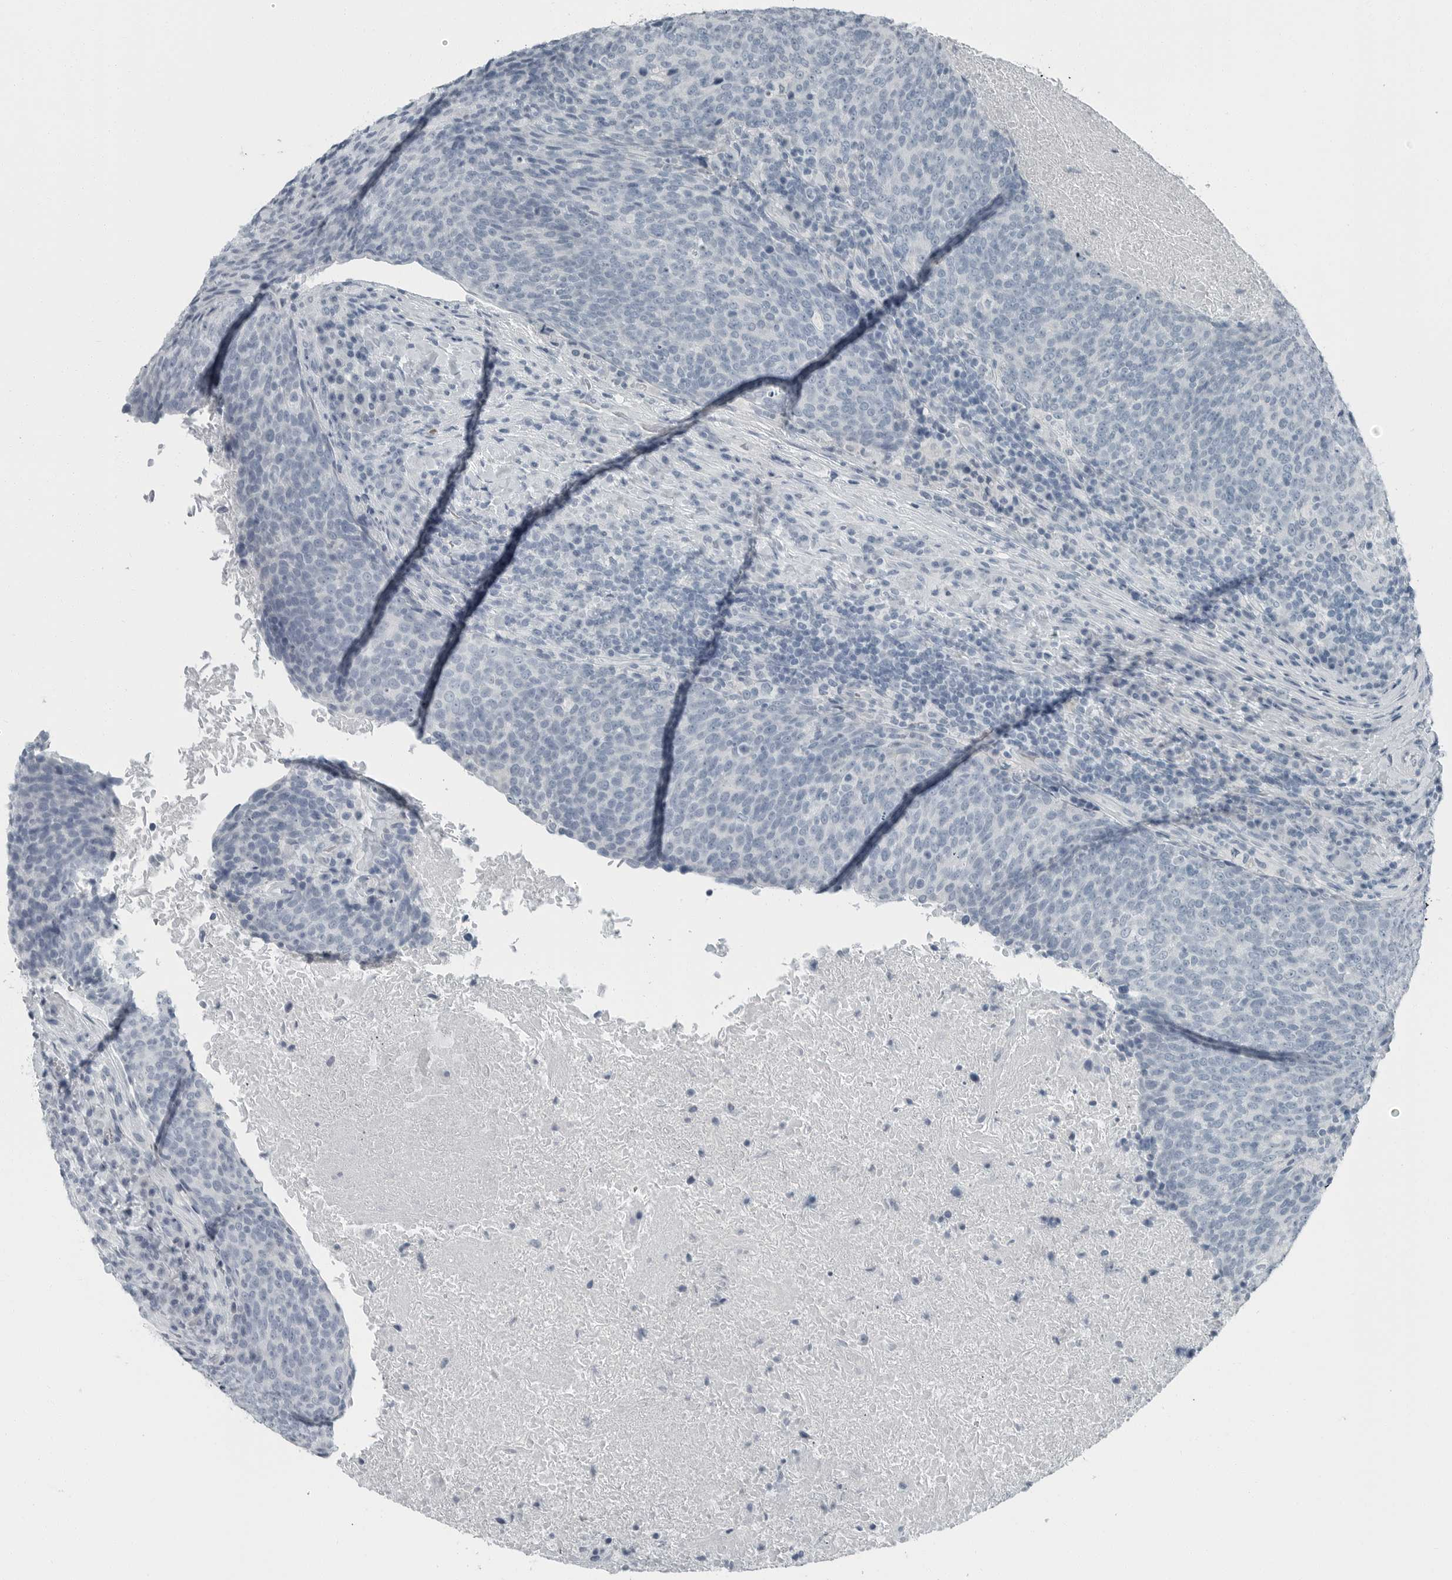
{"staining": {"intensity": "negative", "quantity": "none", "location": "none"}, "tissue": "head and neck cancer", "cell_type": "Tumor cells", "image_type": "cancer", "snomed": [{"axis": "morphology", "description": "Squamous cell carcinoma, NOS"}, {"axis": "morphology", "description": "Squamous cell carcinoma, metastatic, NOS"}, {"axis": "topography", "description": "Lymph node"}, {"axis": "topography", "description": "Head-Neck"}], "caption": "A micrograph of human head and neck cancer is negative for staining in tumor cells.", "gene": "ZPBP2", "patient": {"sex": "male", "age": 62}}